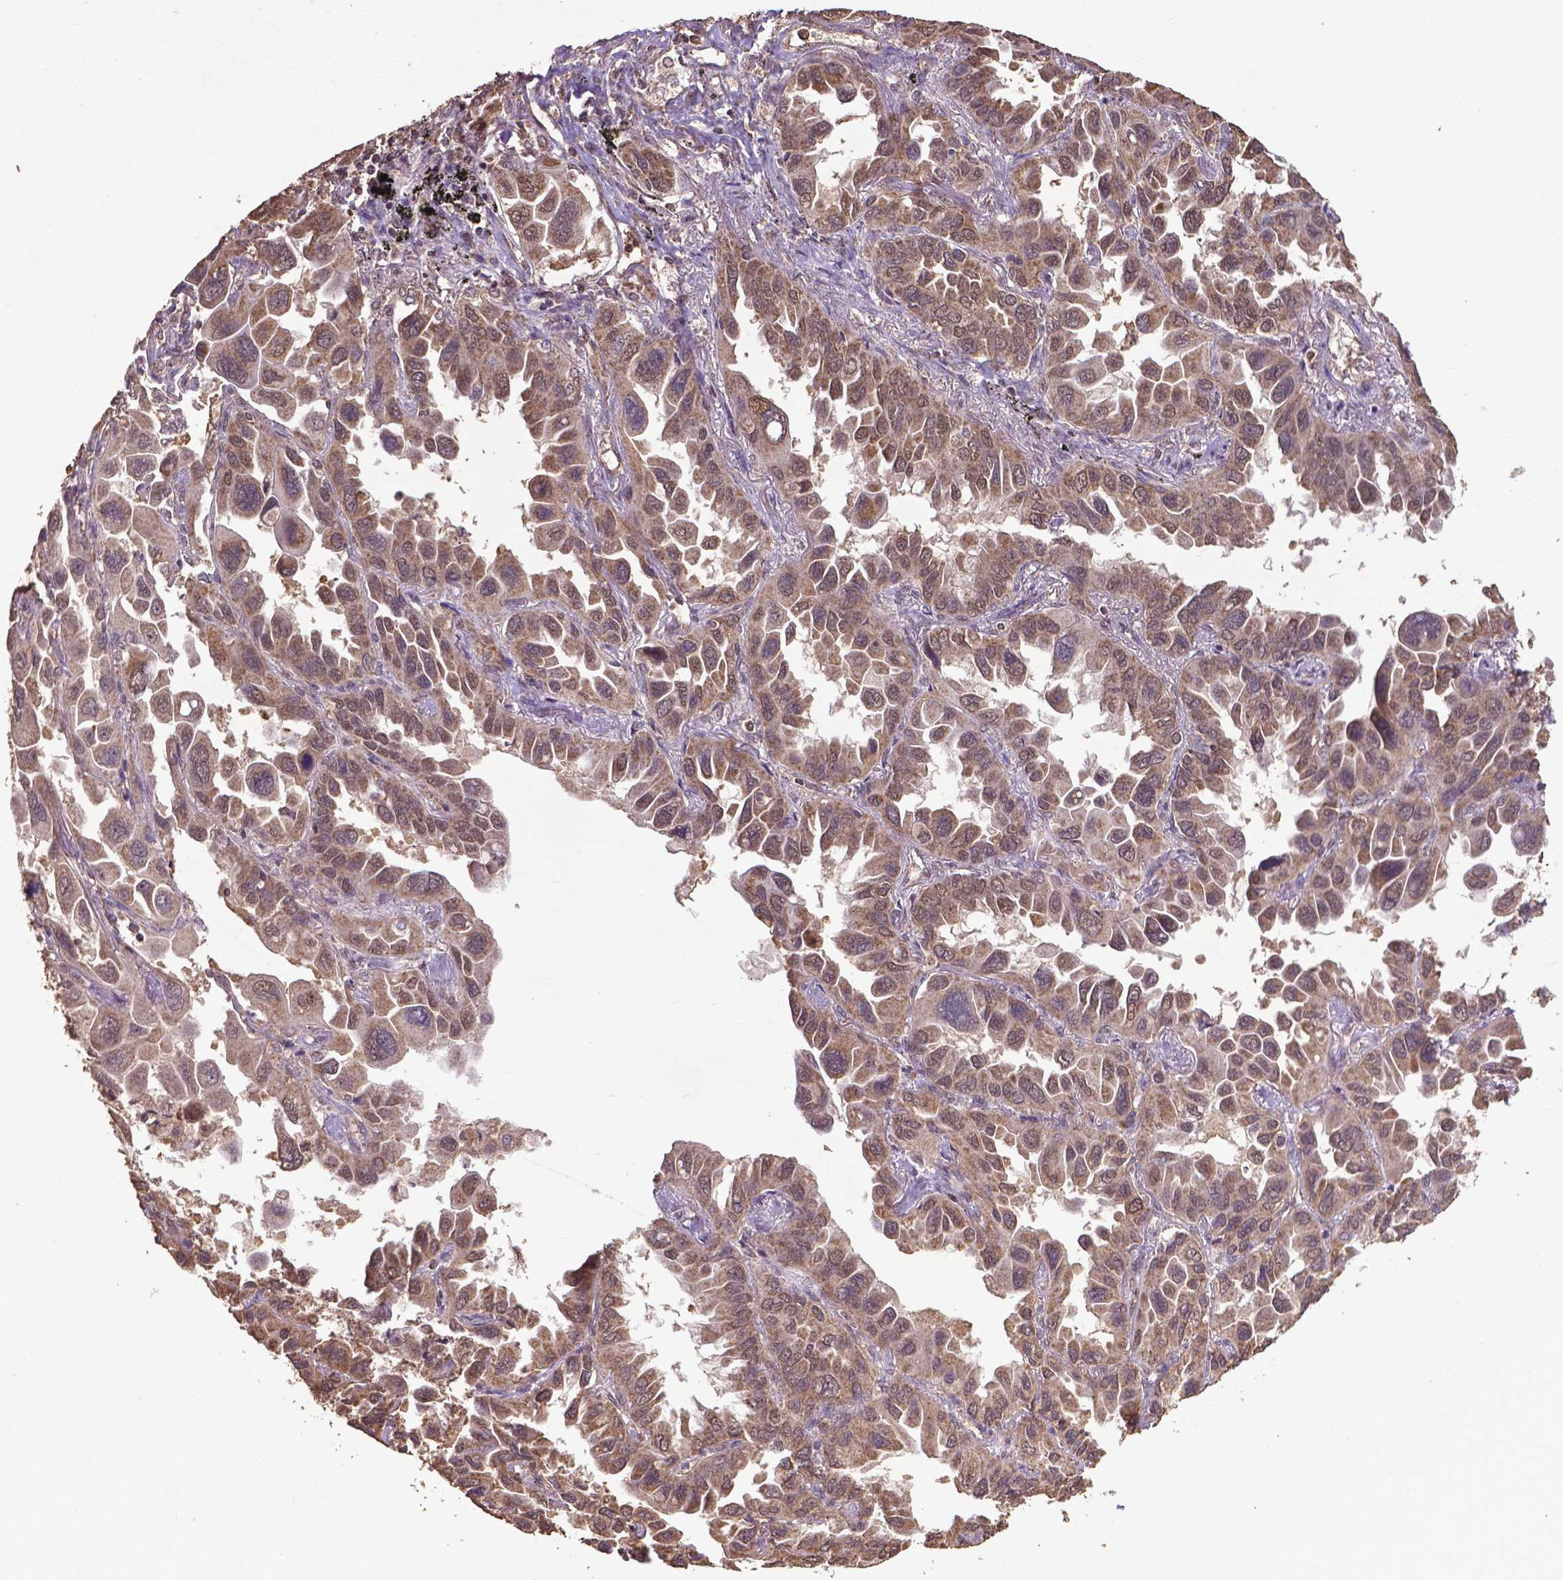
{"staining": {"intensity": "weak", "quantity": ">75%", "location": "cytoplasmic/membranous,nuclear"}, "tissue": "lung cancer", "cell_type": "Tumor cells", "image_type": "cancer", "snomed": [{"axis": "morphology", "description": "Adenocarcinoma, NOS"}, {"axis": "topography", "description": "Lung"}], "caption": "Lung cancer was stained to show a protein in brown. There is low levels of weak cytoplasmic/membranous and nuclear expression in approximately >75% of tumor cells.", "gene": "DCAF1", "patient": {"sex": "male", "age": 64}}